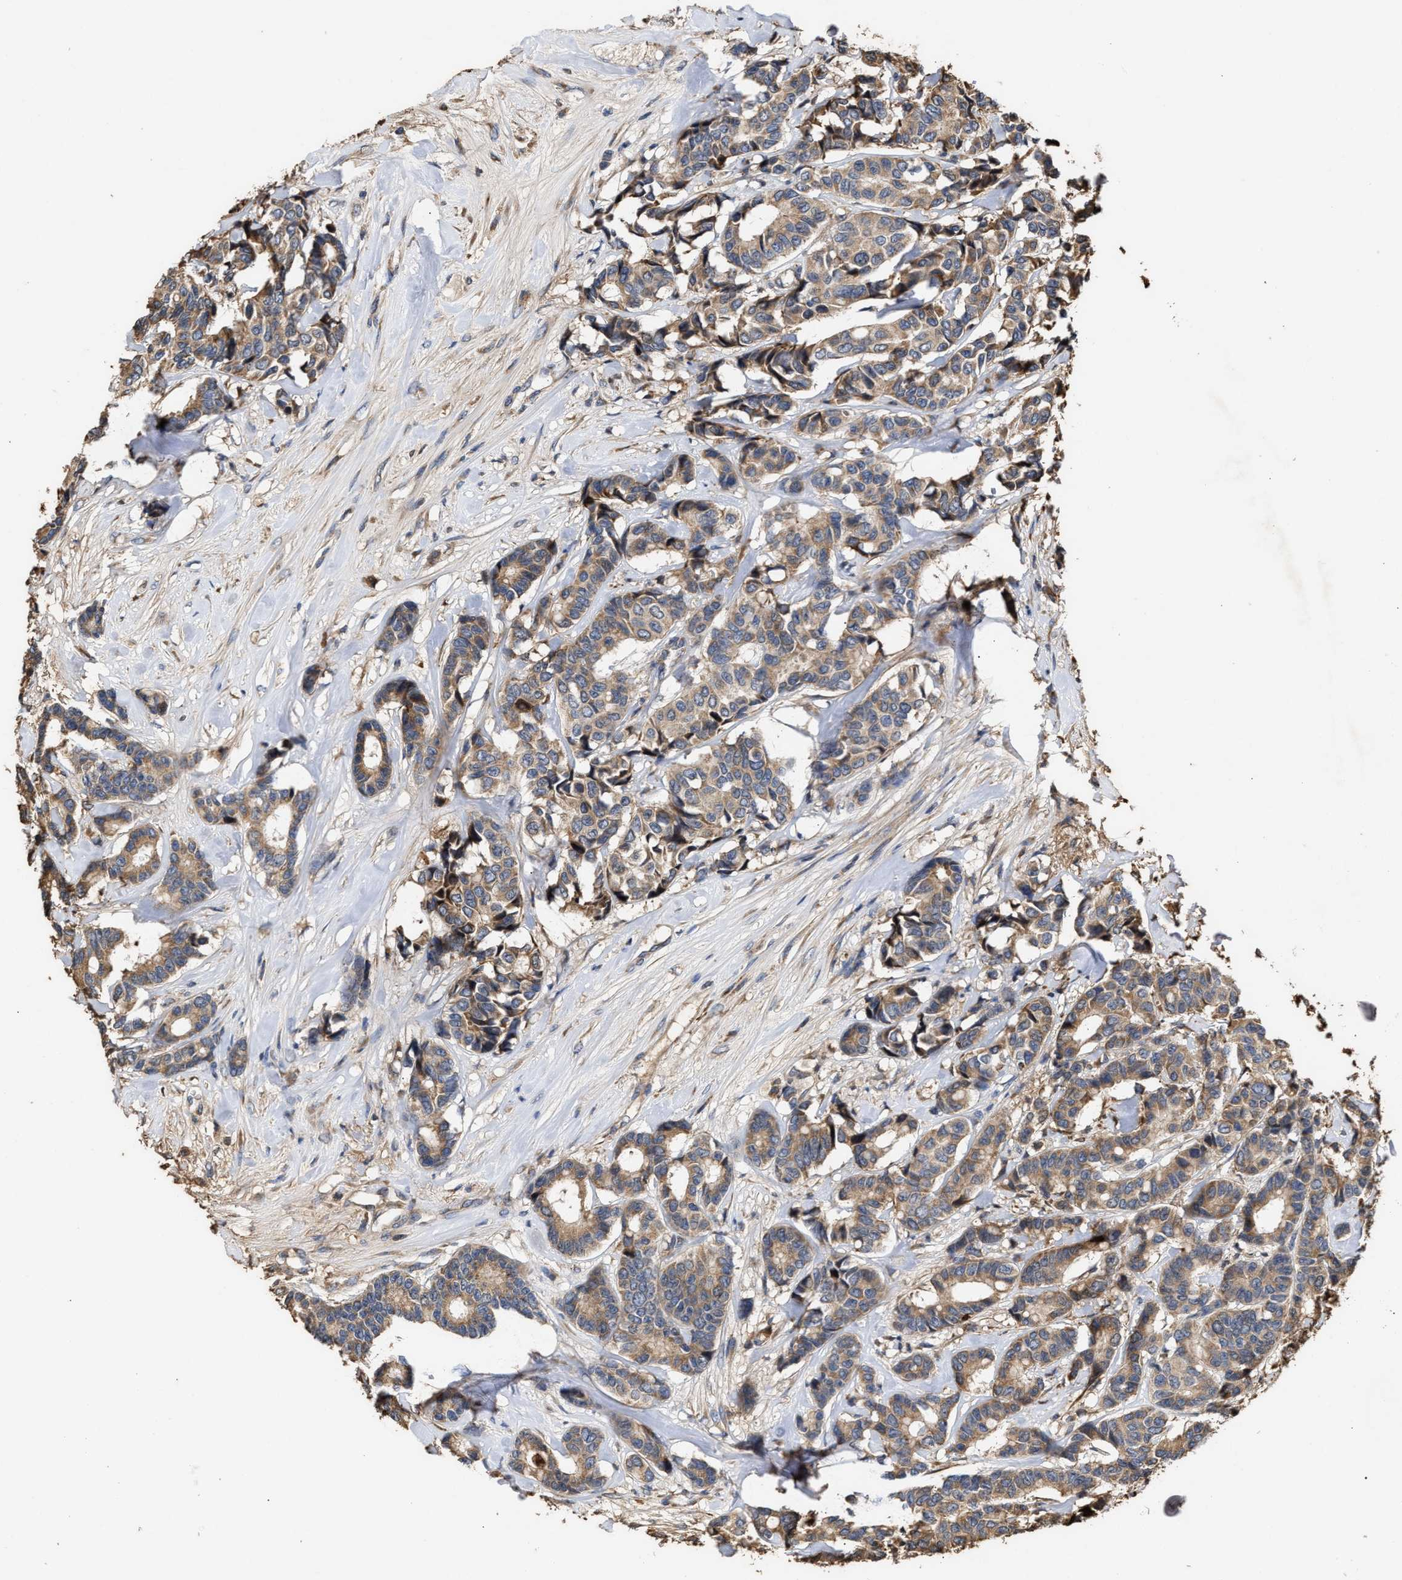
{"staining": {"intensity": "moderate", "quantity": ">75%", "location": "cytoplasmic/membranous"}, "tissue": "breast cancer", "cell_type": "Tumor cells", "image_type": "cancer", "snomed": [{"axis": "morphology", "description": "Duct carcinoma"}, {"axis": "topography", "description": "Breast"}], "caption": "Intraductal carcinoma (breast) stained with a brown dye reveals moderate cytoplasmic/membranous positive positivity in approximately >75% of tumor cells.", "gene": "GOSR1", "patient": {"sex": "female", "age": 87}}